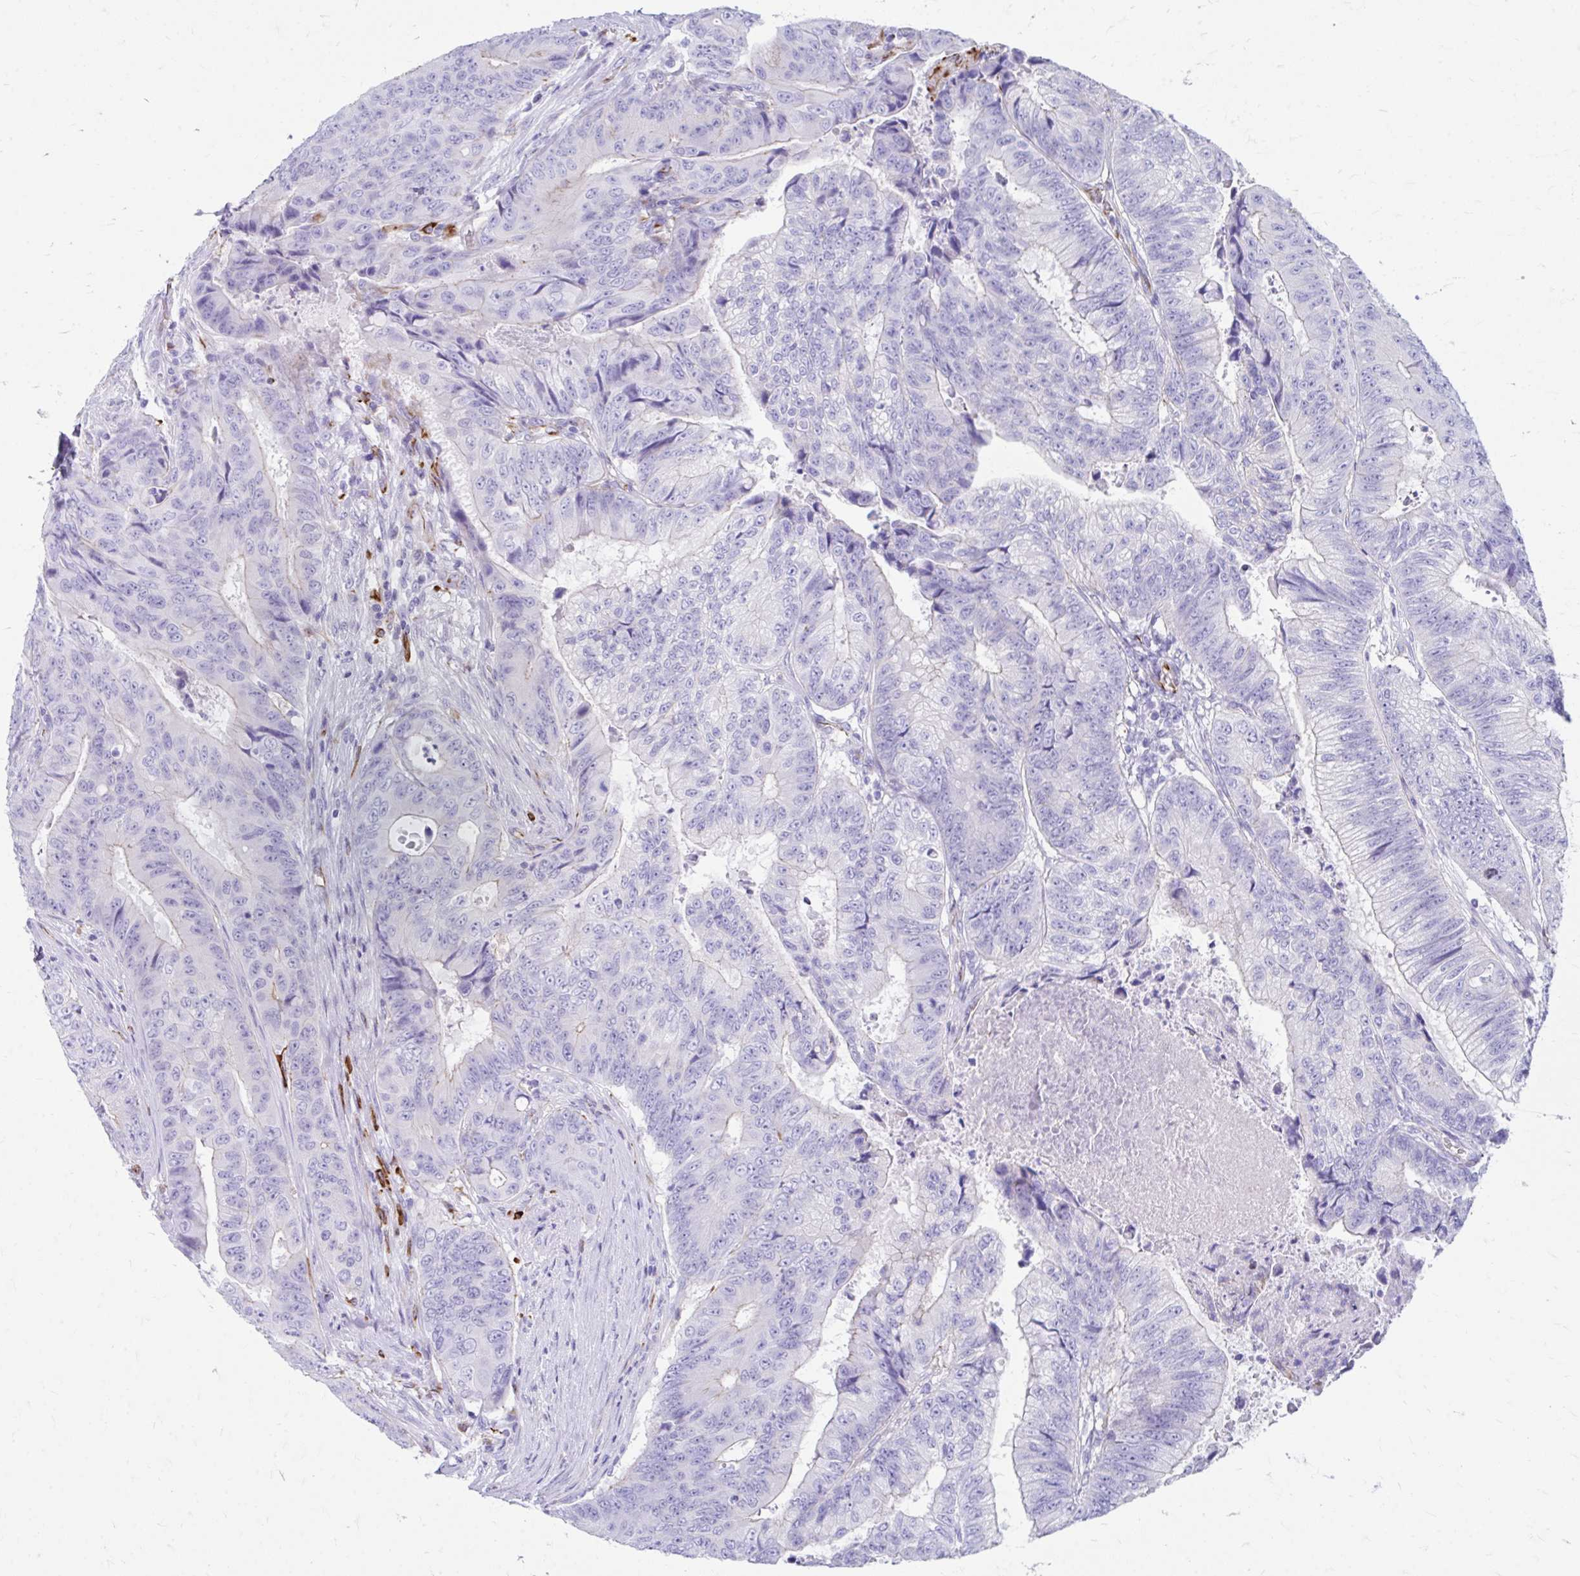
{"staining": {"intensity": "negative", "quantity": "none", "location": "none"}, "tissue": "colorectal cancer", "cell_type": "Tumor cells", "image_type": "cancer", "snomed": [{"axis": "morphology", "description": "Adenocarcinoma, NOS"}, {"axis": "topography", "description": "Colon"}], "caption": "Tumor cells are negative for brown protein staining in adenocarcinoma (colorectal).", "gene": "ZNF699", "patient": {"sex": "female", "age": 48}}